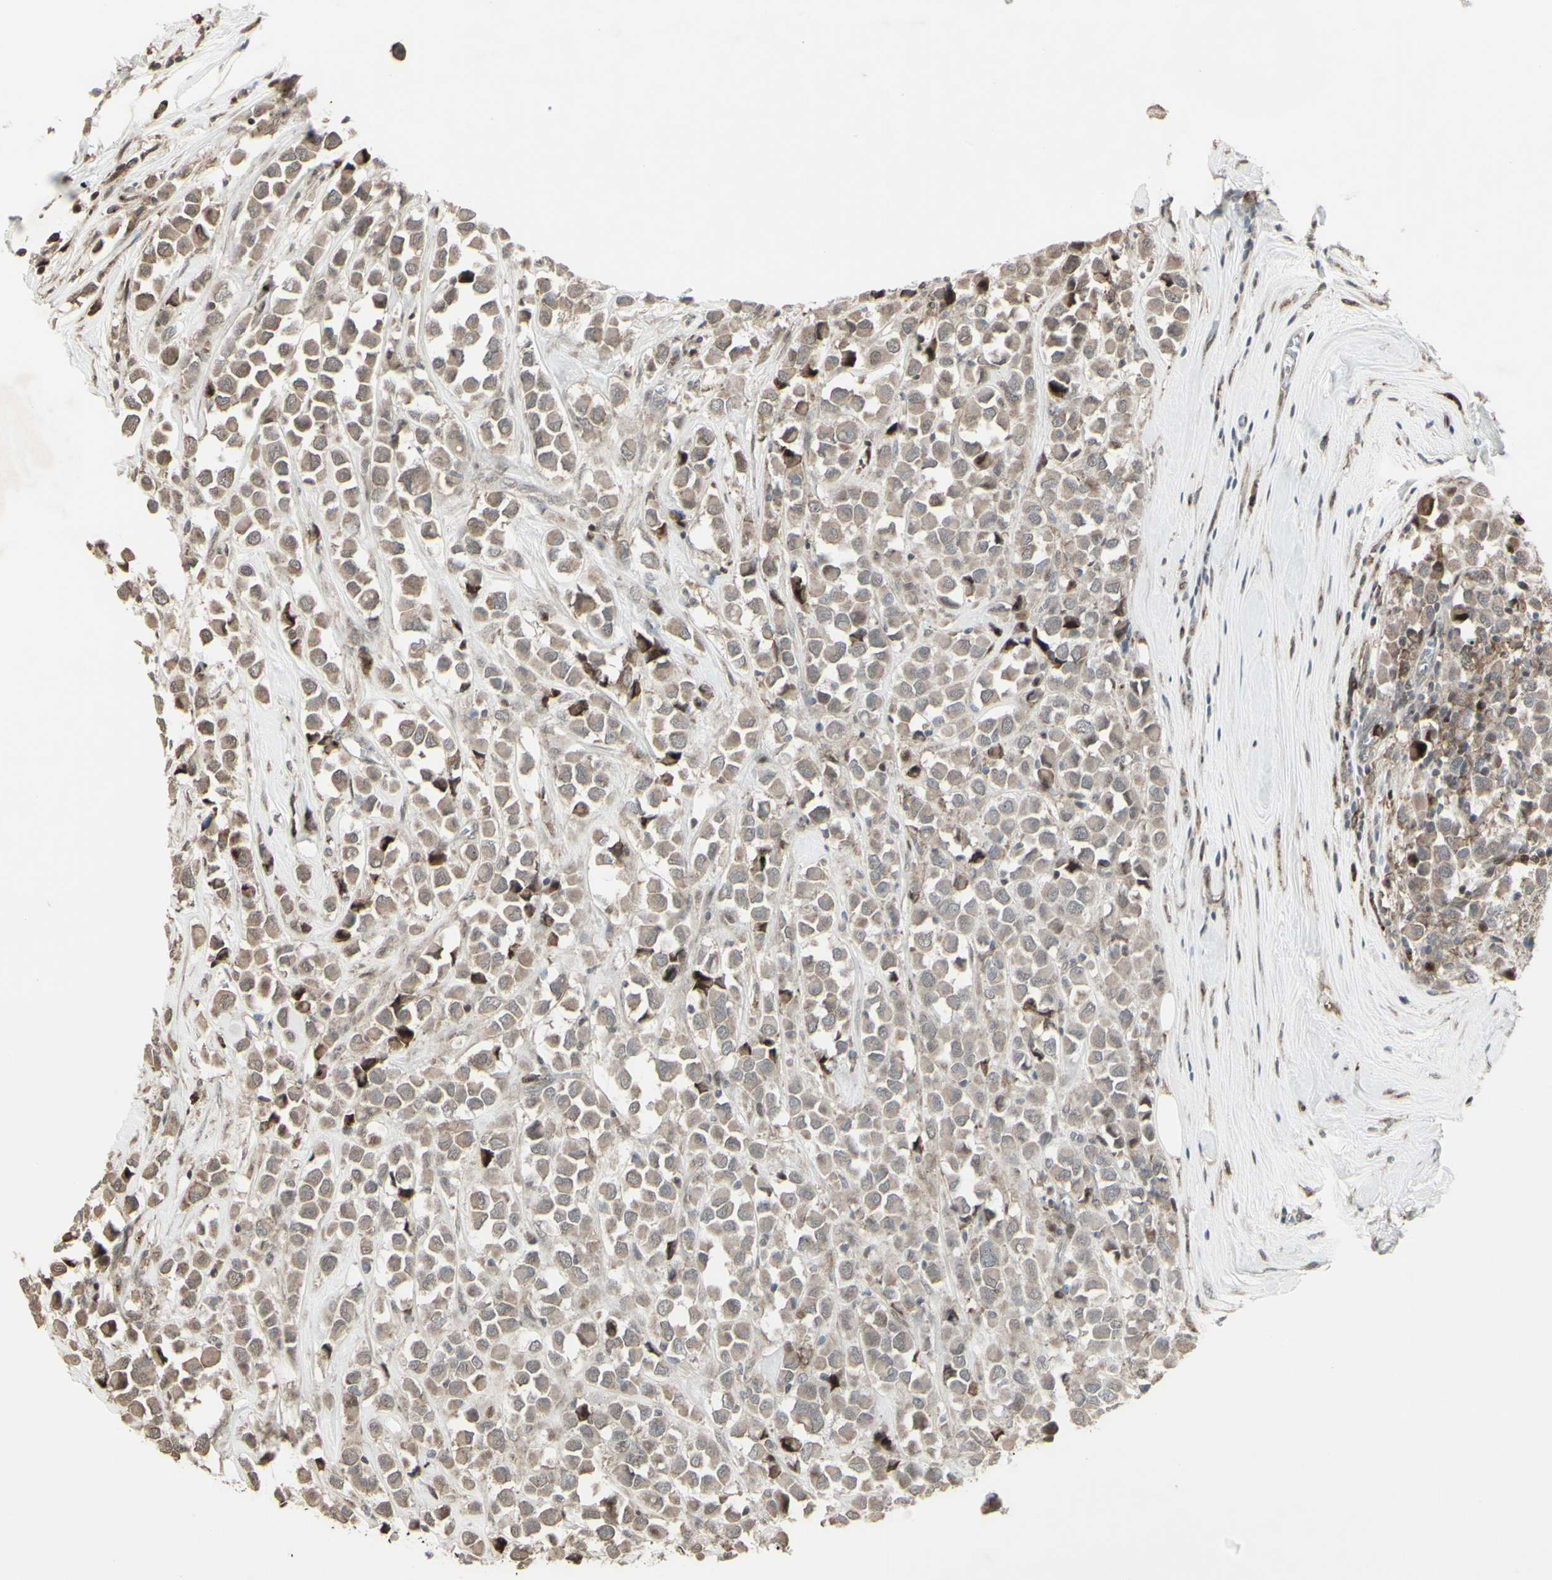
{"staining": {"intensity": "weak", "quantity": ">75%", "location": "cytoplasmic/membranous"}, "tissue": "breast cancer", "cell_type": "Tumor cells", "image_type": "cancer", "snomed": [{"axis": "morphology", "description": "Duct carcinoma"}, {"axis": "topography", "description": "Breast"}], "caption": "Protein staining displays weak cytoplasmic/membranous staining in about >75% of tumor cells in intraductal carcinoma (breast). (DAB (3,3'-diaminobenzidine) IHC with brightfield microscopy, high magnification).", "gene": "CD33", "patient": {"sex": "female", "age": 61}}